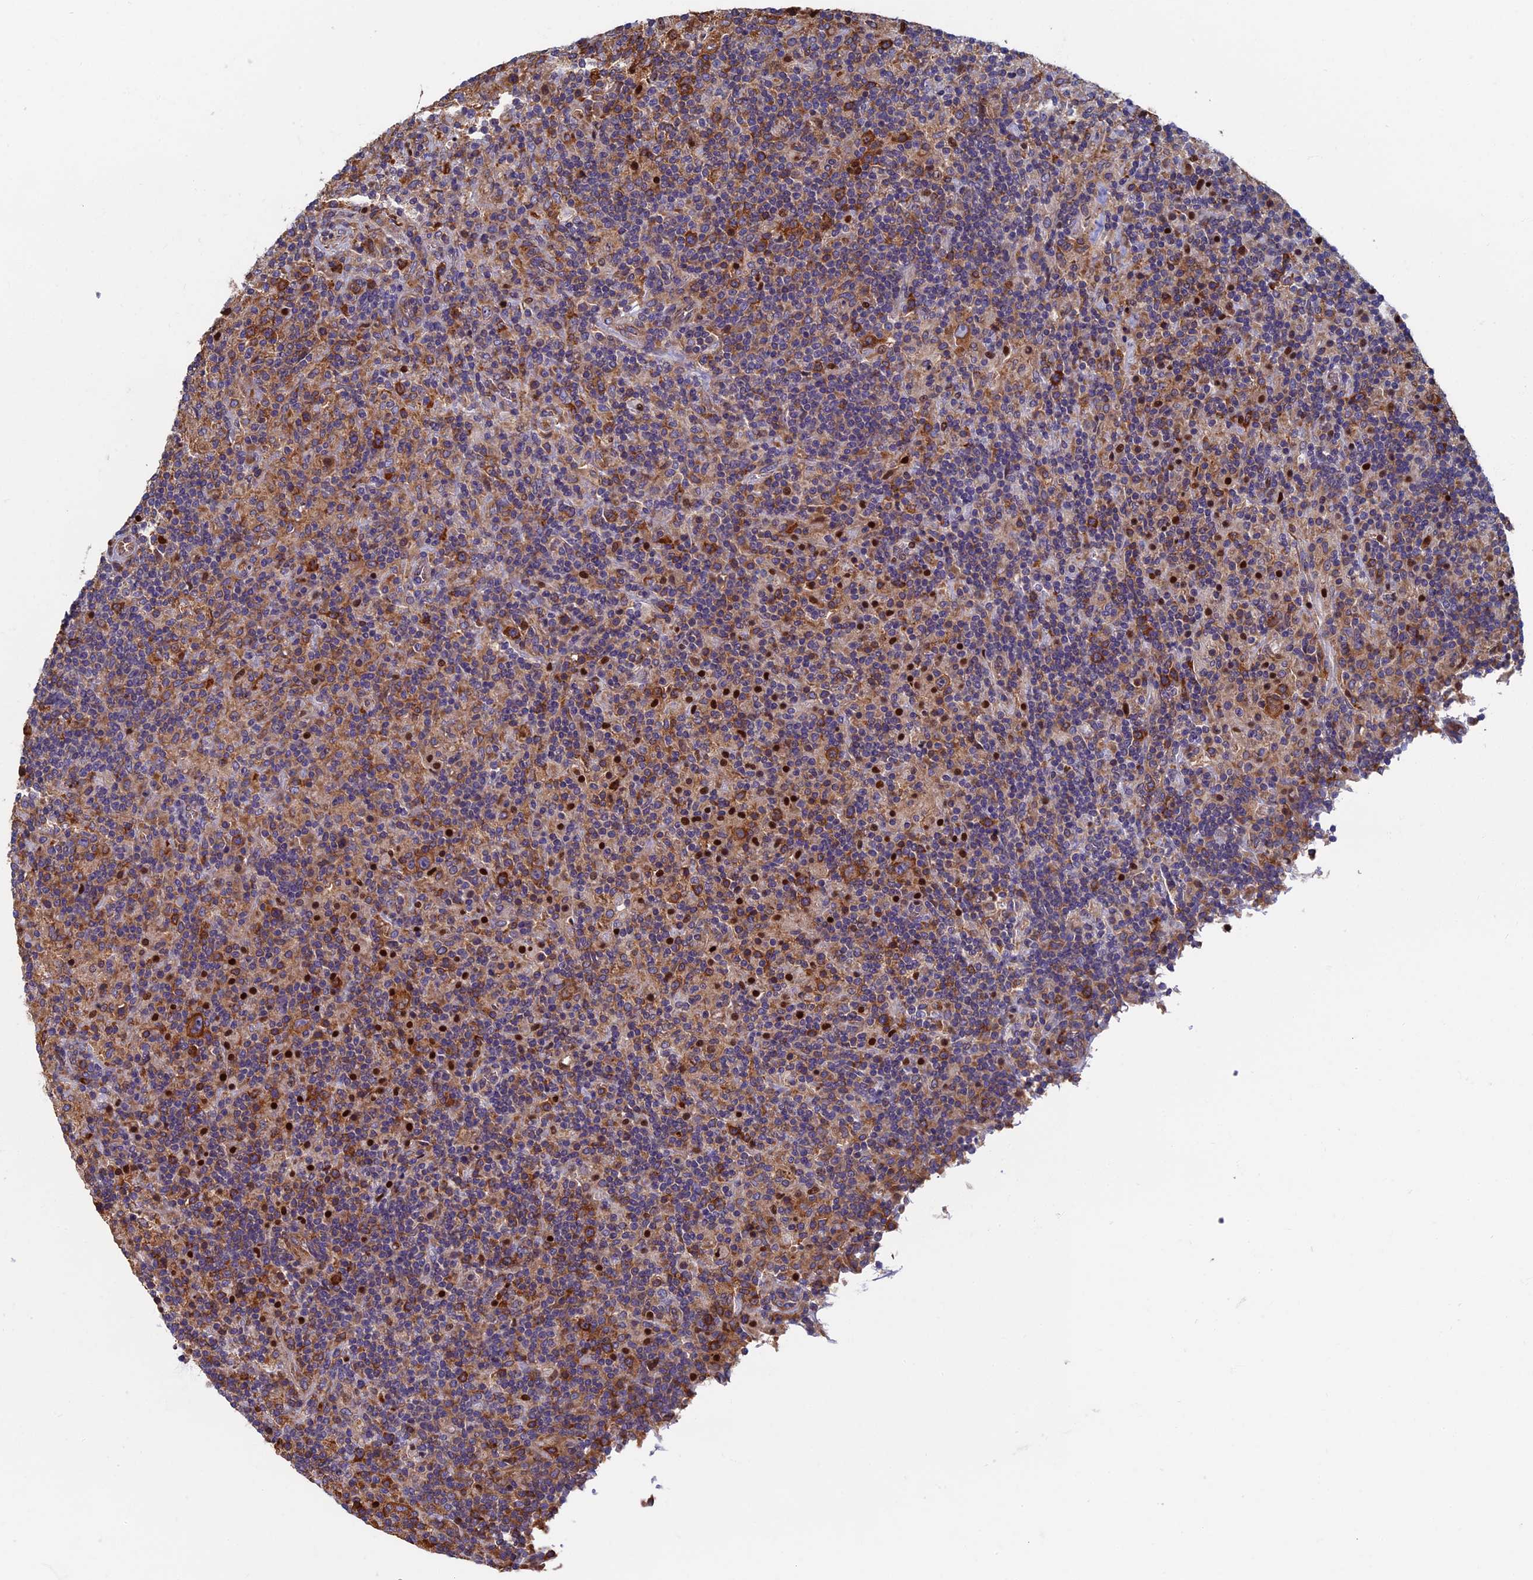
{"staining": {"intensity": "strong", "quantity": ">75%", "location": "cytoplasmic/membranous"}, "tissue": "lymphoma", "cell_type": "Tumor cells", "image_type": "cancer", "snomed": [{"axis": "morphology", "description": "Hodgkin's disease, NOS"}, {"axis": "topography", "description": "Lymph node"}], "caption": "Immunohistochemistry photomicrograph of neoplastic tissue: human lymphoma stained using IHC demonstrates high levels of strong protein expression localized specifically in the cytoplasmic/membranous of tumor cells, appearing as a cytoplasmic/membranous brown color.", "gene": "YBX1", "patient": {"sex": "male", "age": 70}}